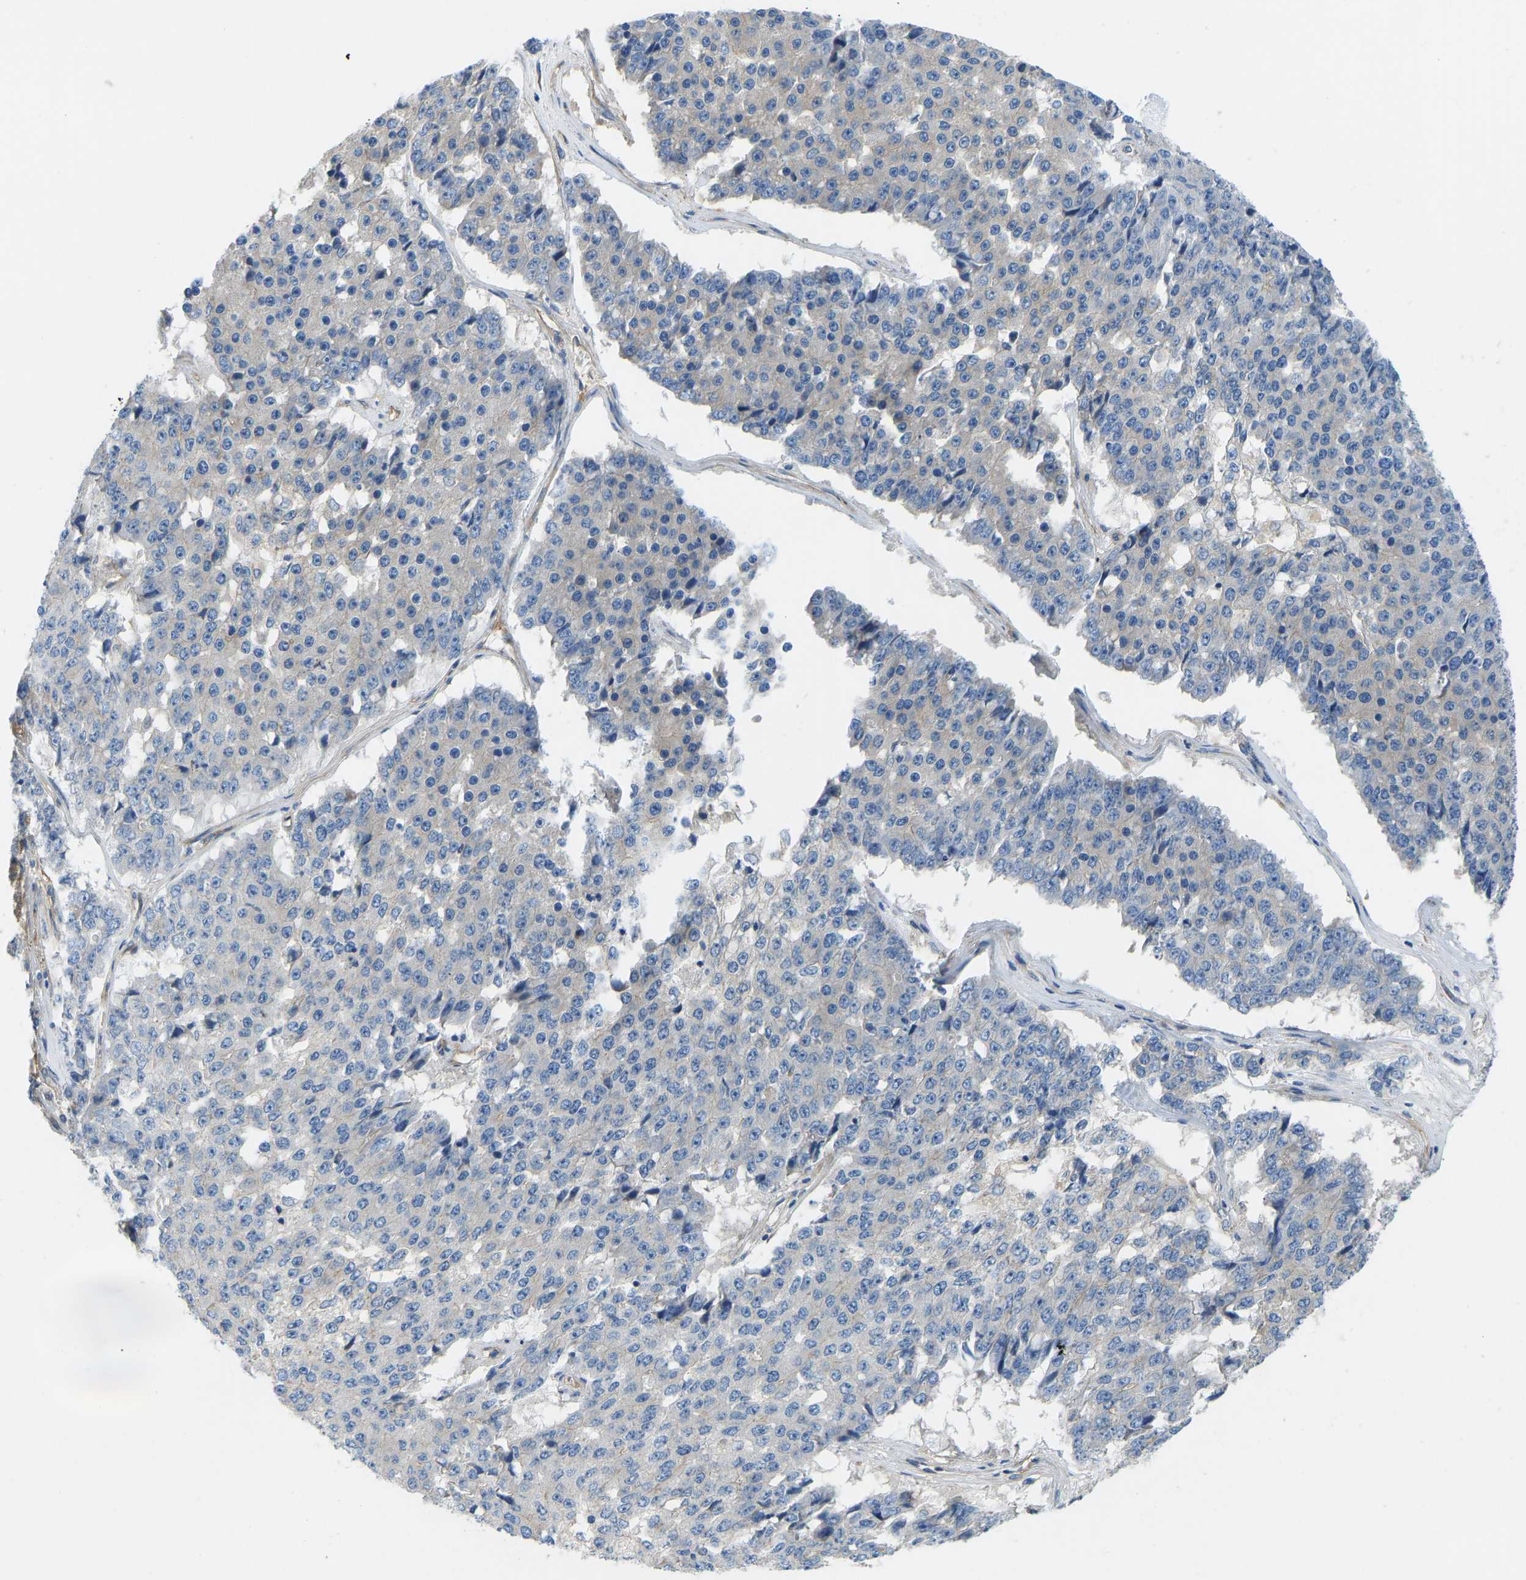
{"staining": {"intensity": "negative", "quantity": "none", "location": "none"}, "tissue": "pancreatic cancer", "cell_type": "Tumor cells", "image_type": "cancer", "snomed": [{"axis": "morphology", "description": "Adenocarcinoma, NOS"}, {"axis": "topography", "description": "Pancreas"}], "caption": "The histopathology image demonstrates no staining of tumor cells in pancreatic cancer. (DAB immunohistochemistry (IHC) with hematoxylin counter stain).", "gene": "CHAD", "patient": {"sex": "male", "age": 50}}